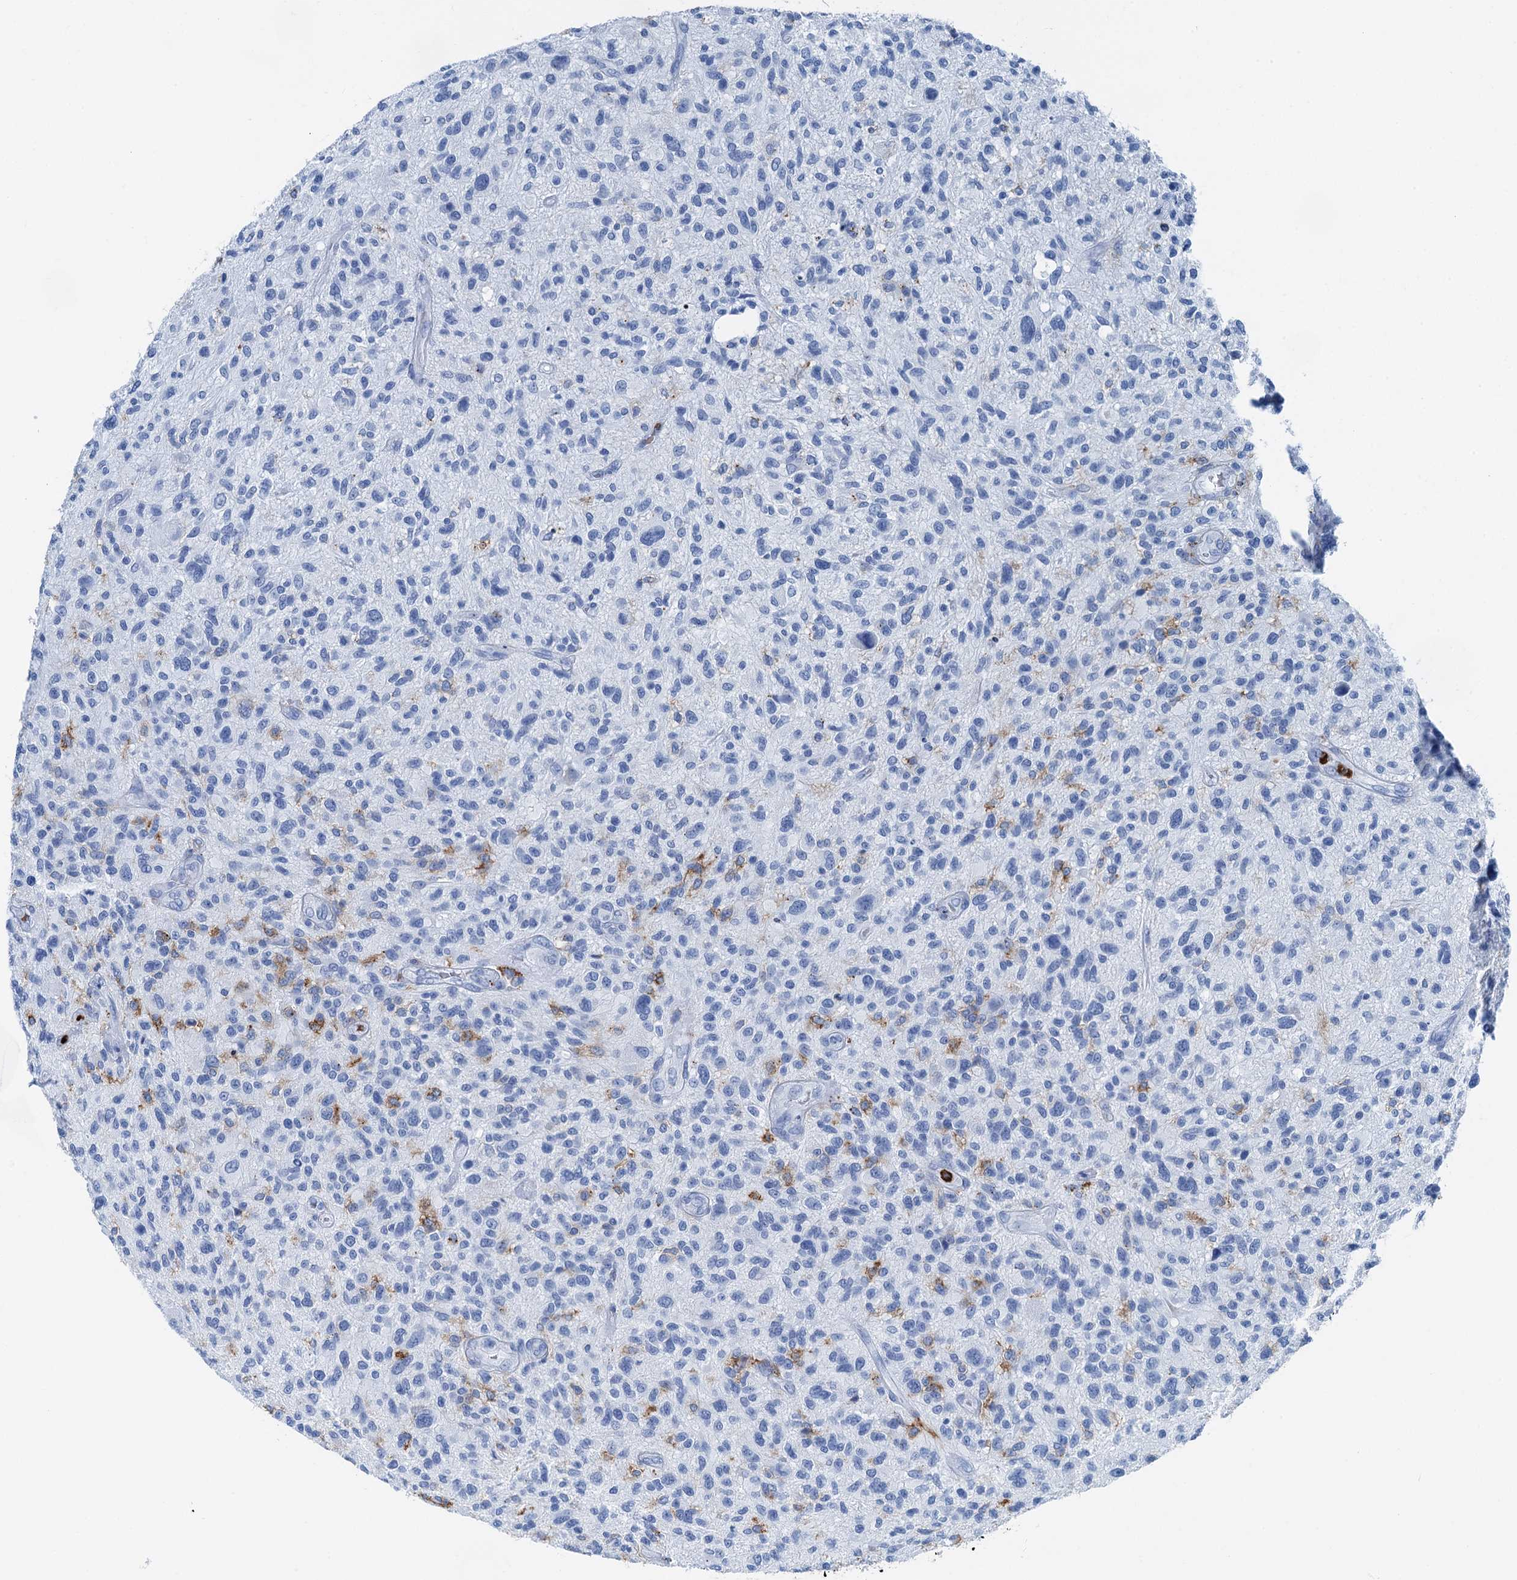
{"staining": {"intensity": "negative", "quantity": "none", "location": "none"}, "tissue": "glioma", "cell_type": "Tumor cells", "image_type": "cancer", "snomed": [{"axis": "morphology", "description": "Glioma, malignant, High grade"}, {"axis": "topography", "description": "Brain"}], "caption": "This is an immunohistochemistry histopathology image of glioma. There is no staining in tumor cells.", "gene": "PLAC8", "patient": {"sex": "male", "age": 47}}